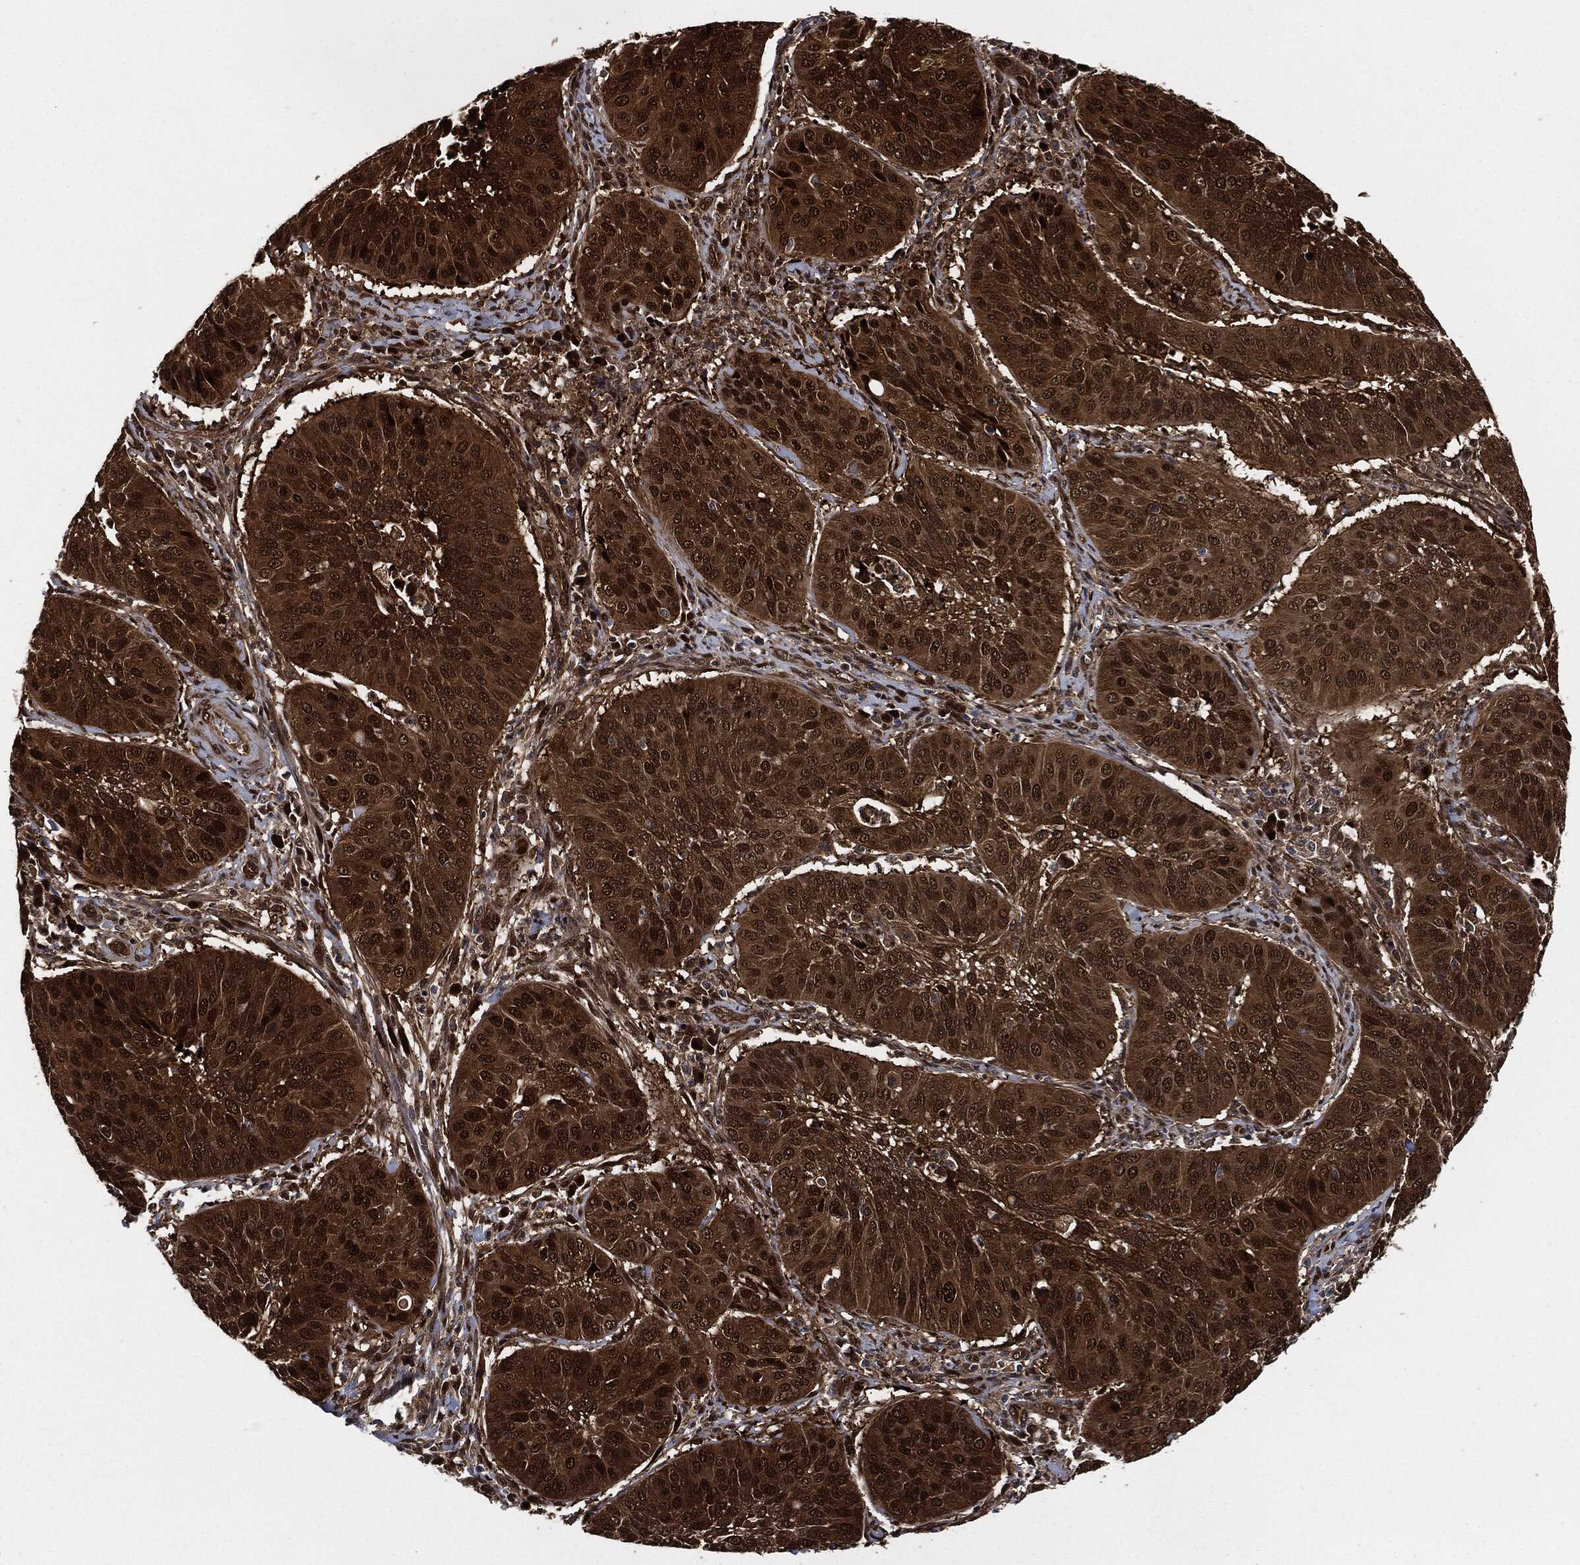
{"staining": {"intensity": "strong", "quantity": ">75%", "location": "cytoplasmic/membranous,nuclear"}, "tissue": "cervical cancer", "cell_type": "Tumor cells", "image_type": "cancer", "snomed": [{"axis": "morphology", "description": "Normal tissue, NOS"}, {"axis": "morphology", "description": "Squamous cell carcinoma, NOS"}, {"axis": "topography", "description": "Cervix"}], "caption": "The histopathology image demonstrates a brown stain indicating the presence of a protein in the cytoplasmic/membranous and nuclear of tumor cells in squamous cell carcinoma (cervical).", "gene": "DCTN1", "patient": {"sex": "female", "age": 39}}